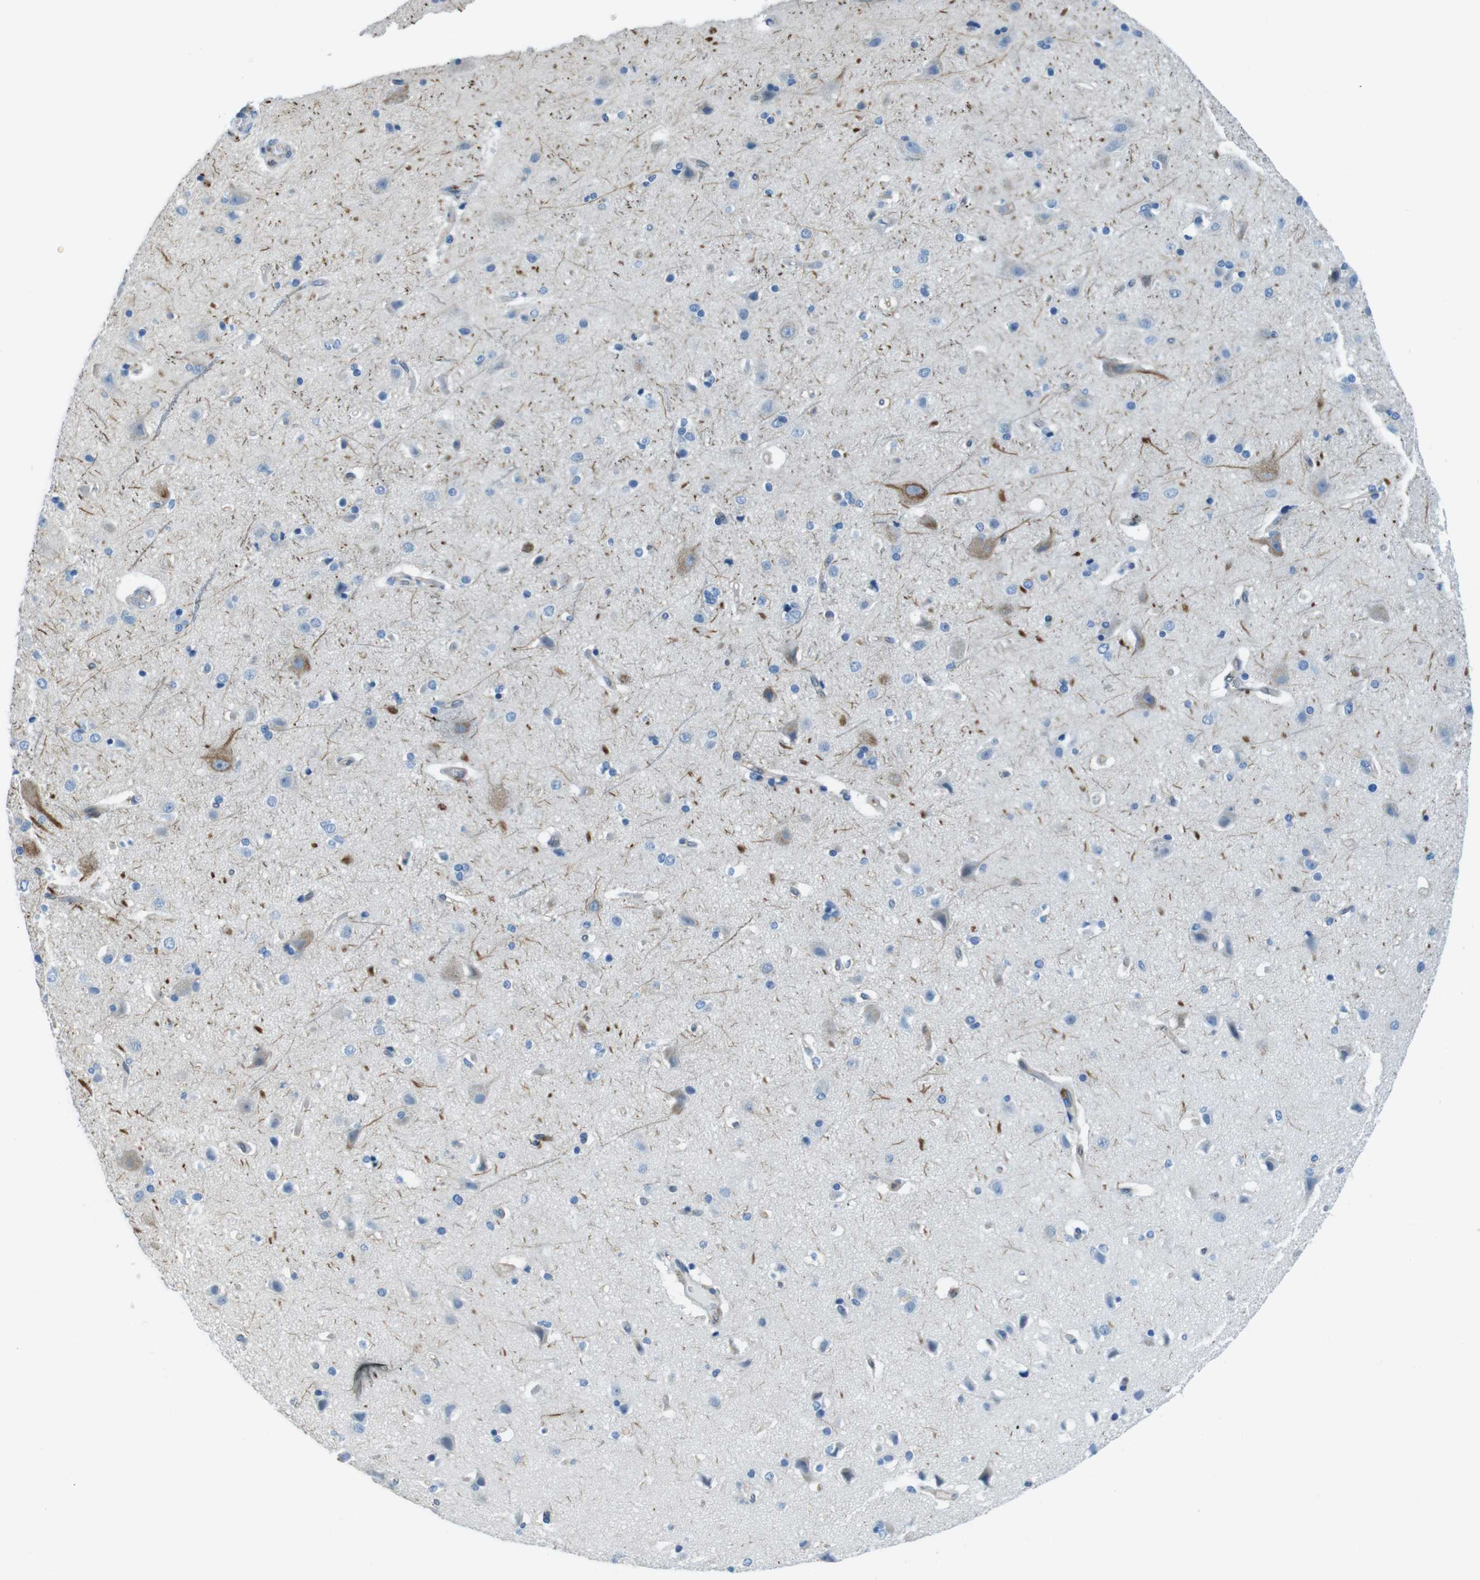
{"staining": {"intensity": "weak", "quantity": "25%-75%", "location": "cytoplasmic/membranous"}, "tissue": "cerebral cortex", "cell_type": "Endothelial cells", "image_type": "normal", "snomed": [{"axis": "morphology", "description": "Normal tissue, NOS"}, {"axis": "topography", "description": "Cerebral cortex"}], "caption": "An image showing weak cytoplasmic/membranous positivity in approximately 25%-75% of endothelial cells in normal cerebral cortex, as visualized by brown immunohistochemical staining.", "gene": "TES", "patient": {"sex": "female", "age": 54}}